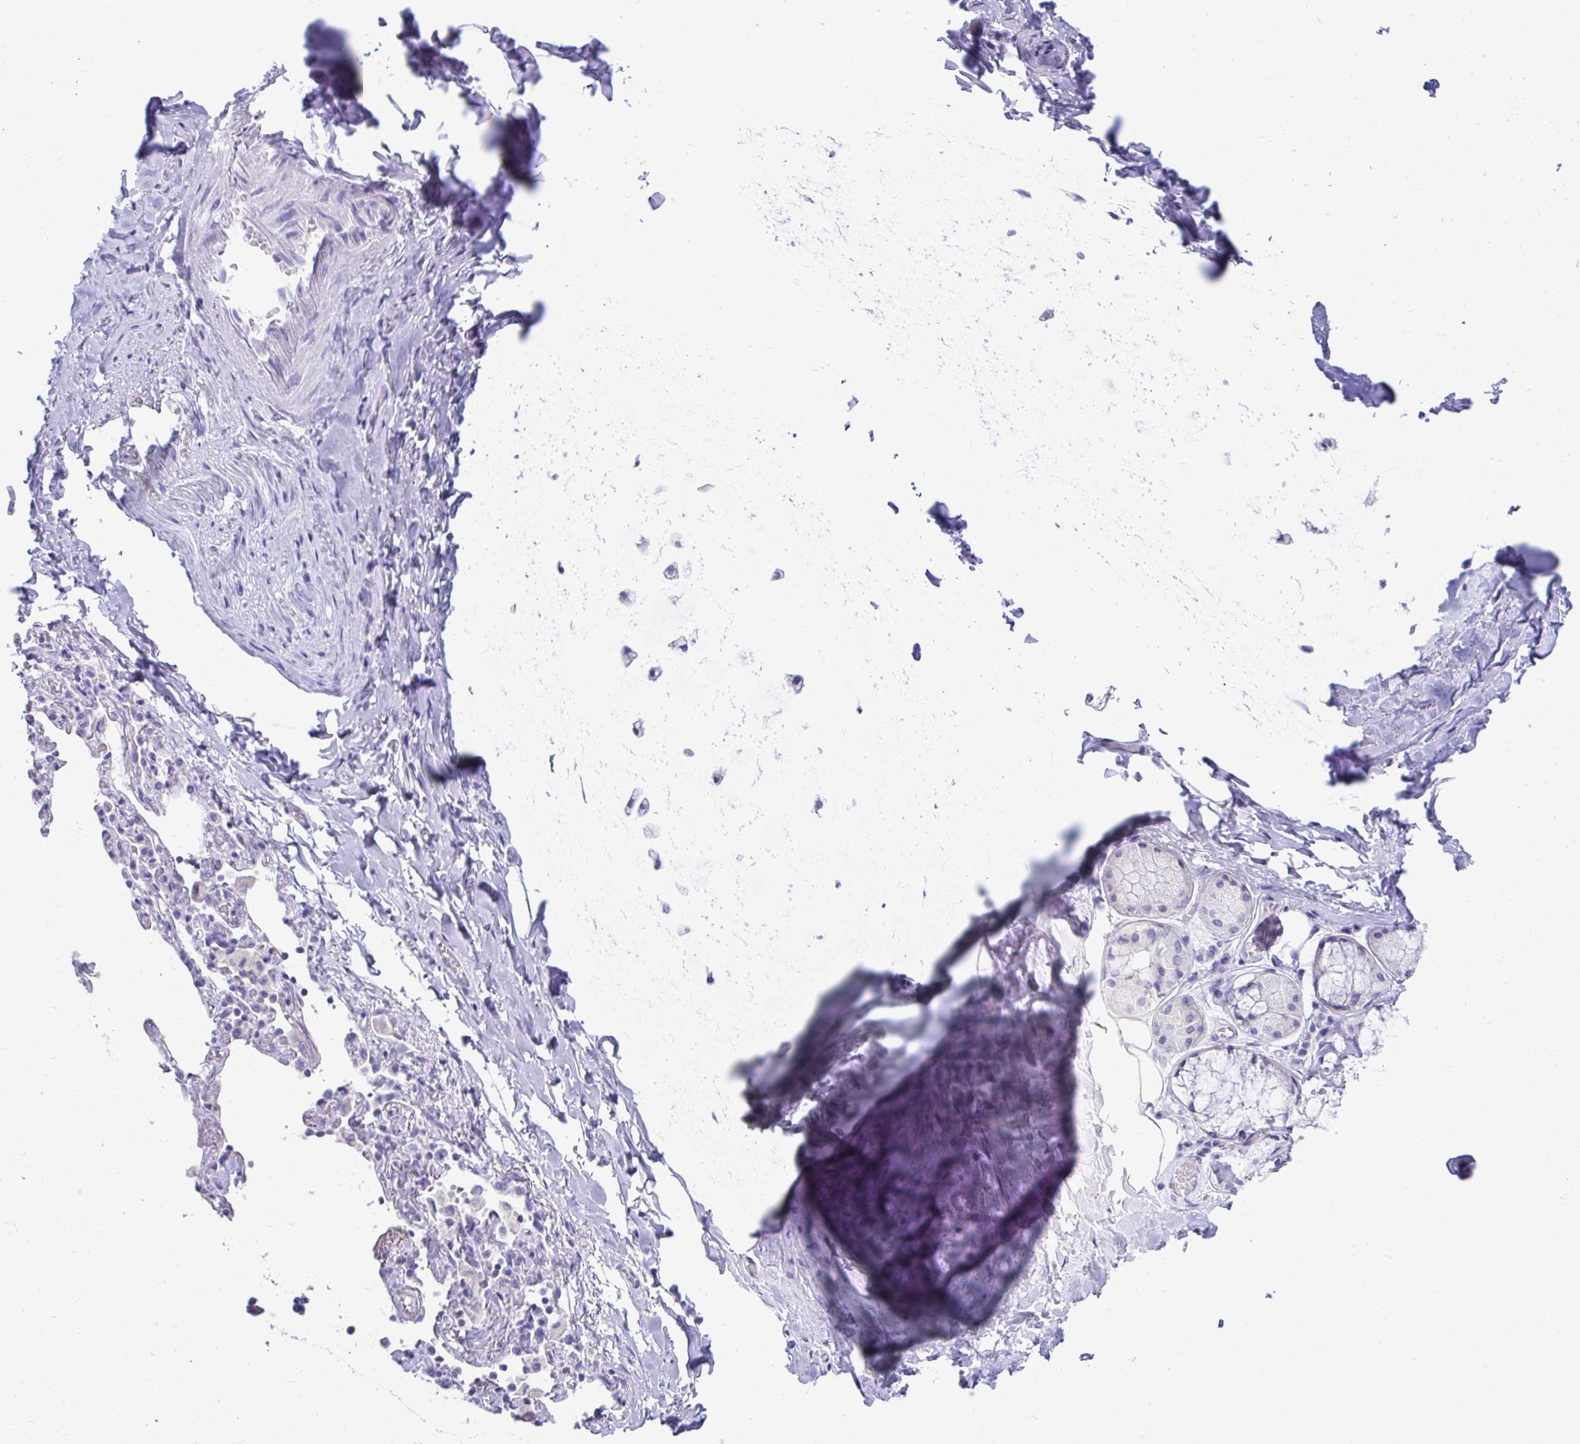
{"staining": {"intensity": "negative", "quantity": "none", "location": "none"}, "tissue": "adipose tissue", "cell_type": "Adipocytes", "image_type": "normal", "snomed": [{"axis": "morphology", "description": "Normal tissue, NOS"}, {"axis": "topography", "description": "Cartilage tissue"}, {"axis": "topography", "description": "Bronchus"}], "caption": "This is a histopathology image of immunohistochemistry staining of benign adipose tissue, which shows no positivity in adipocytes.", "gene": "C19orf81", "patient": {"sex": "male", "age": 64}}